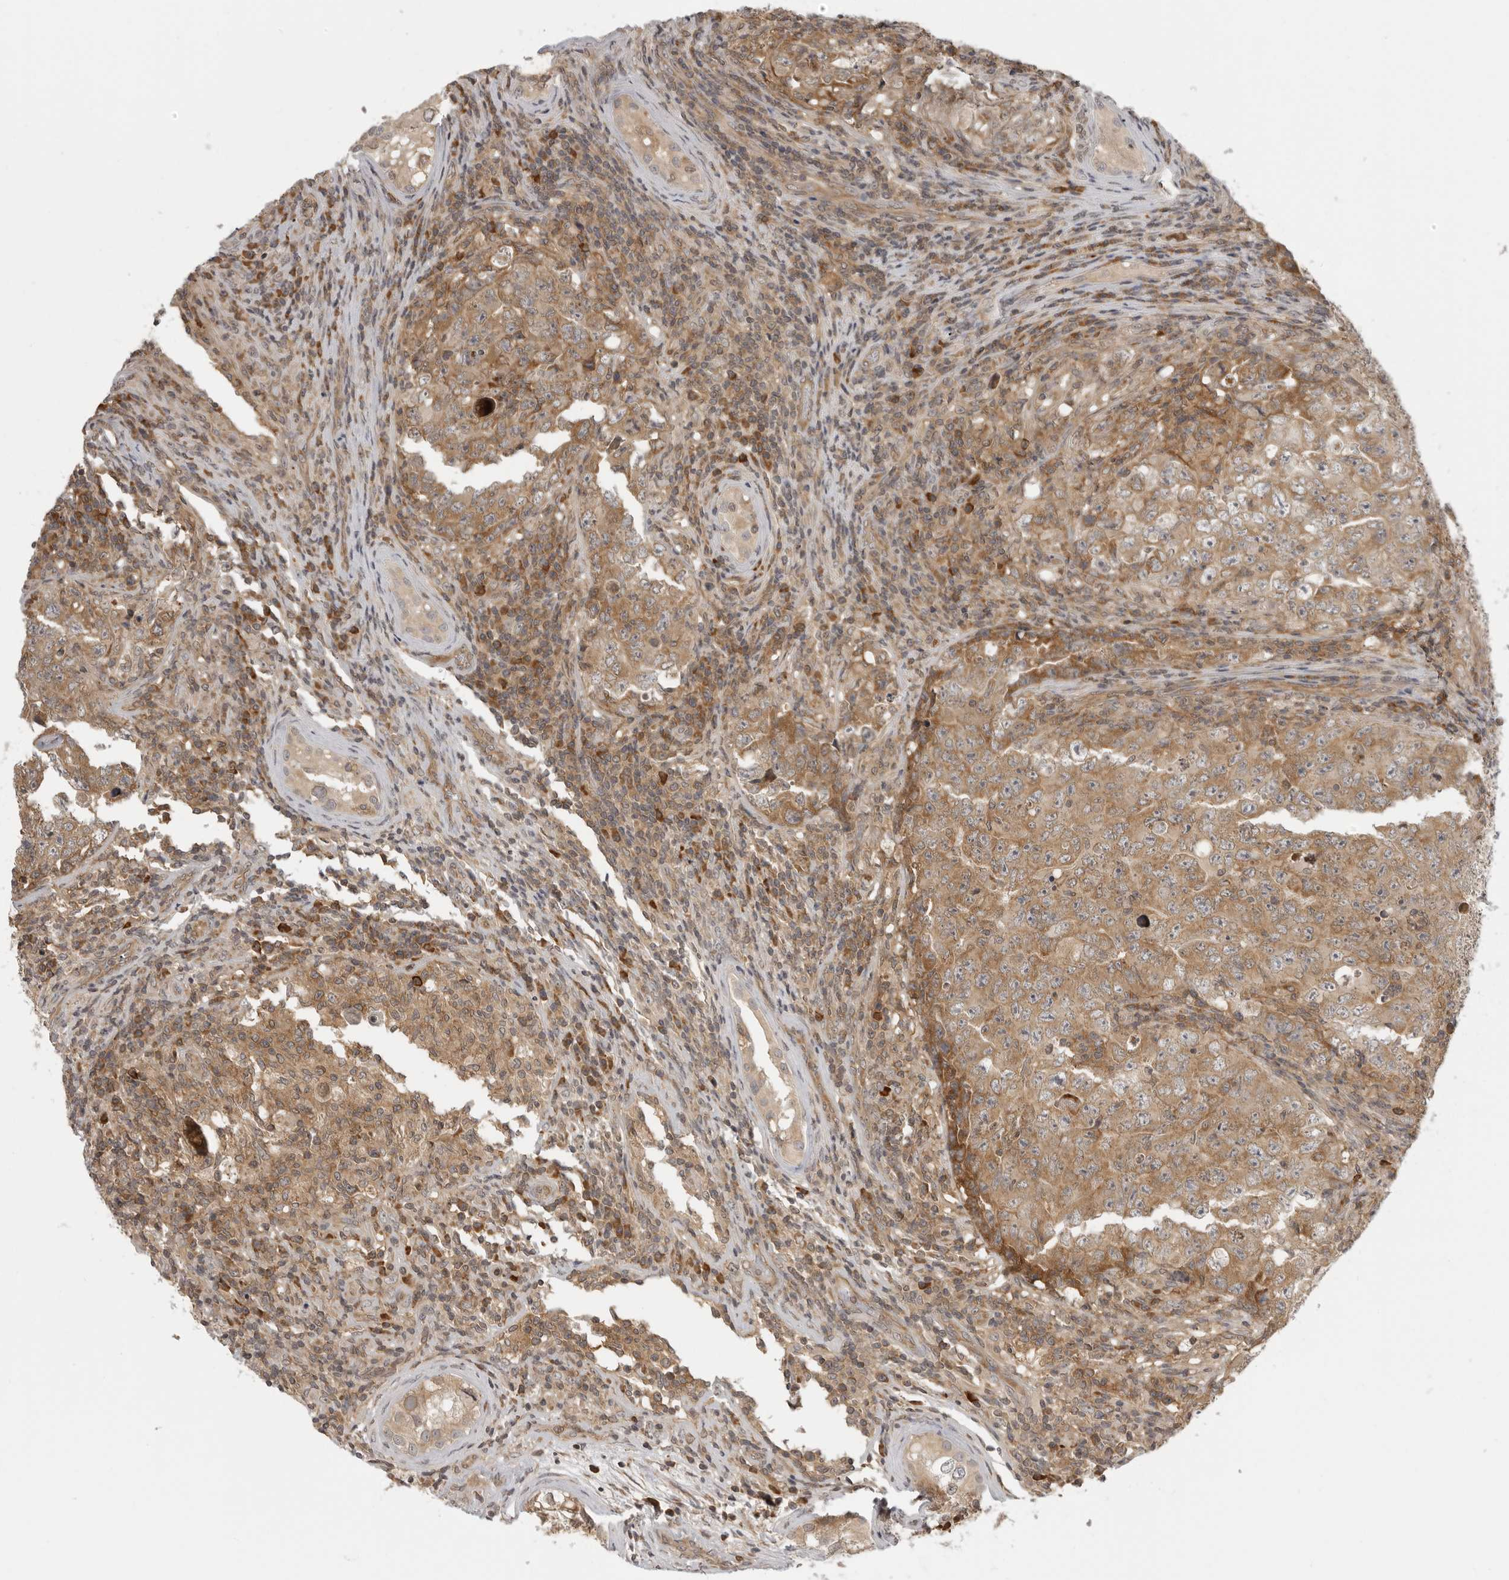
{"staining": {"intensity": "moderate", "quantity": ">75%", "location": "cytoplasmic/membranous"}, "tissue": "testis cancer", "cell_type": "Tumor cells", "image_type": "cancer", "snomed": [{"axis": "morphology", "description": "Carcinoma, Embryonal, NOS"}, {"axis": "topography", "description": "Testis"}], "caption": "This photomicrograph reveals testis cancer stained with immunohistochemistry to label a protein in brown. The cytoplasmic/membranous of tumor cells show moderate positivity for the protein. Nuclei are counter-stained blue.", "gene": "PRRC2A", "patient": {"sex": "male", "age": 26}}